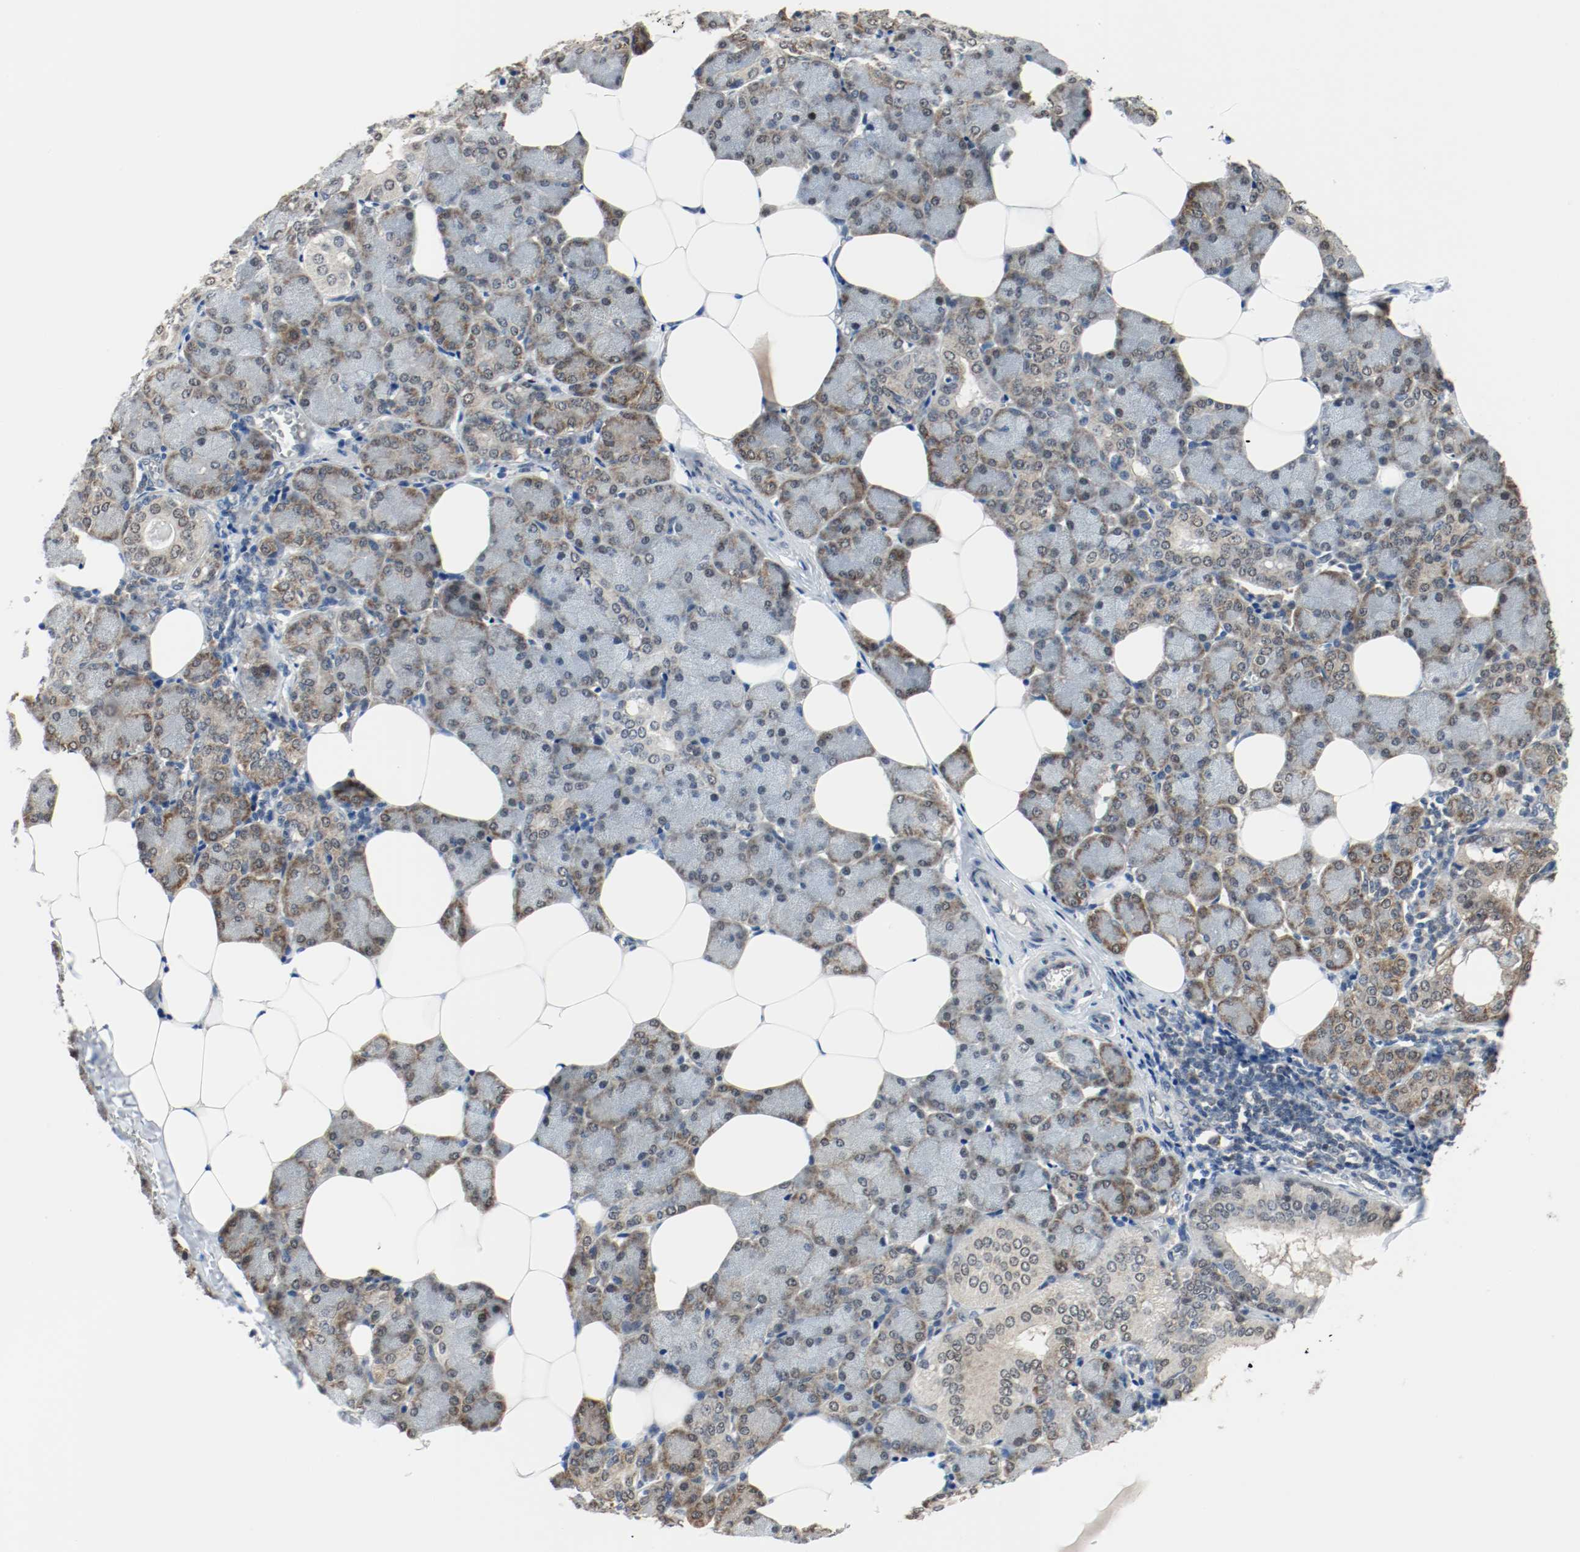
{"staining": {"intensity": "moderate", "quantity": ">75%", "location": "cytoplasmic/membranous,nuclear"}, "tissue": "salivary gland", "cell_type": "Glandular cells", "image_type": "normal", "snomed": [{"axis": "morphology", "description": "Normal tissue, NOS"}, {"axis": "morphology", "description": "Adenoma, NOS"}, {"axis": "topography", "description": "Salivary gland"}], "caption": "Immunohistochemistry of unremarkable human salivary gland reveals medium levels of moderate cytoplasmic/membranous,nuclear positivity in about >75% of glandular cells.", "gene": "PPME1", "patient": {"sex": "female", "age": 32}}